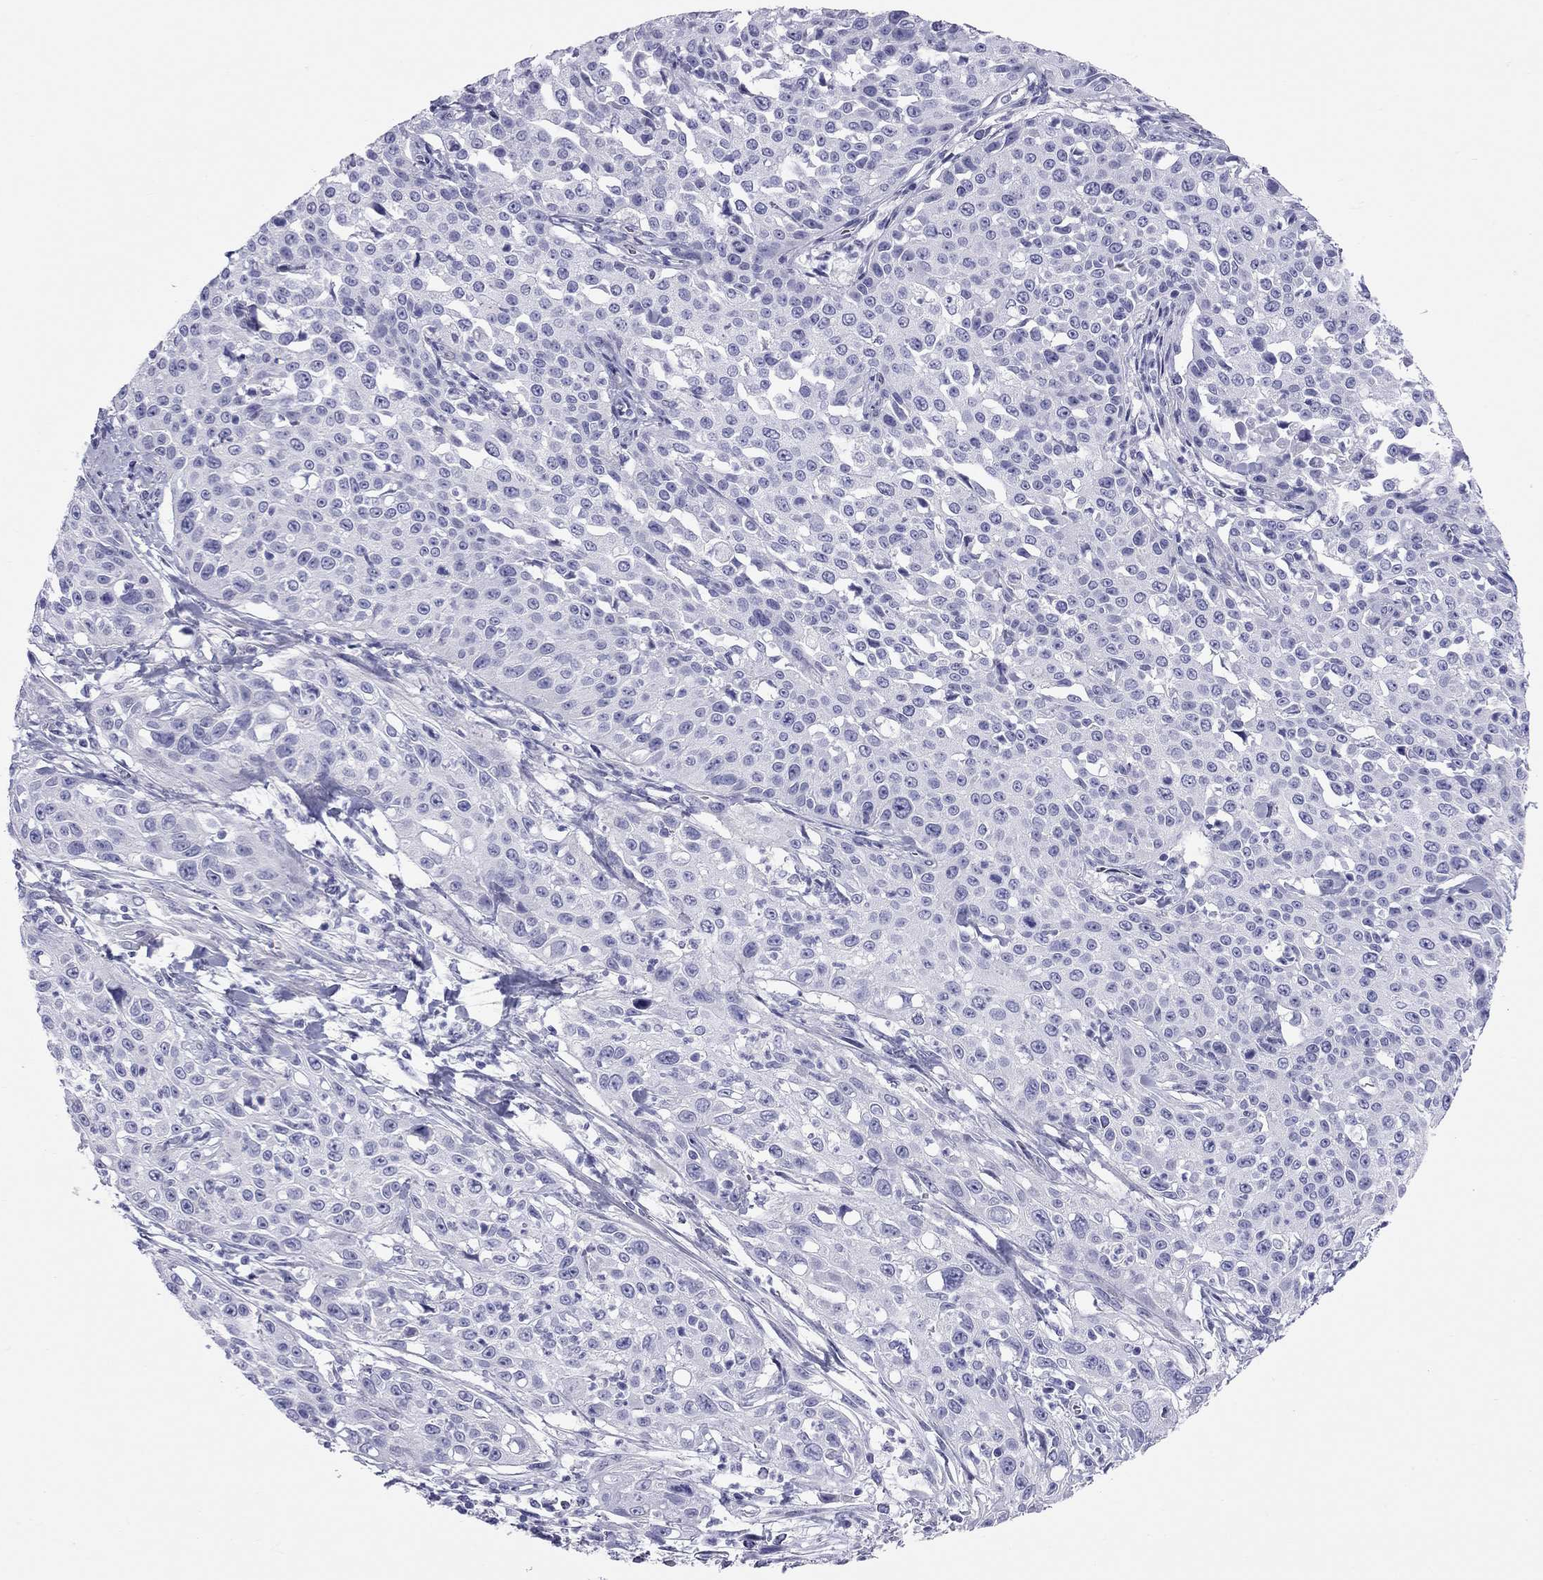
{"staining": {"intensity": "negative", "quantity": "none", "location": "none"}, "tissue": "cervical cancer", "cell_type": "Tumor cells", "image_type": "cancer", "snomed": [{"axis": "morphology", "description": "Squamous cell carcinoma, NOS"}, {"axis": "topography", "description": "Cervix"}], "caption": "Human cervical cancer stained for a protein using IHC reveals no positivity in tumor cells.", "gene": "FSCN3", "patient": {"sex": "female", "age": 26}}